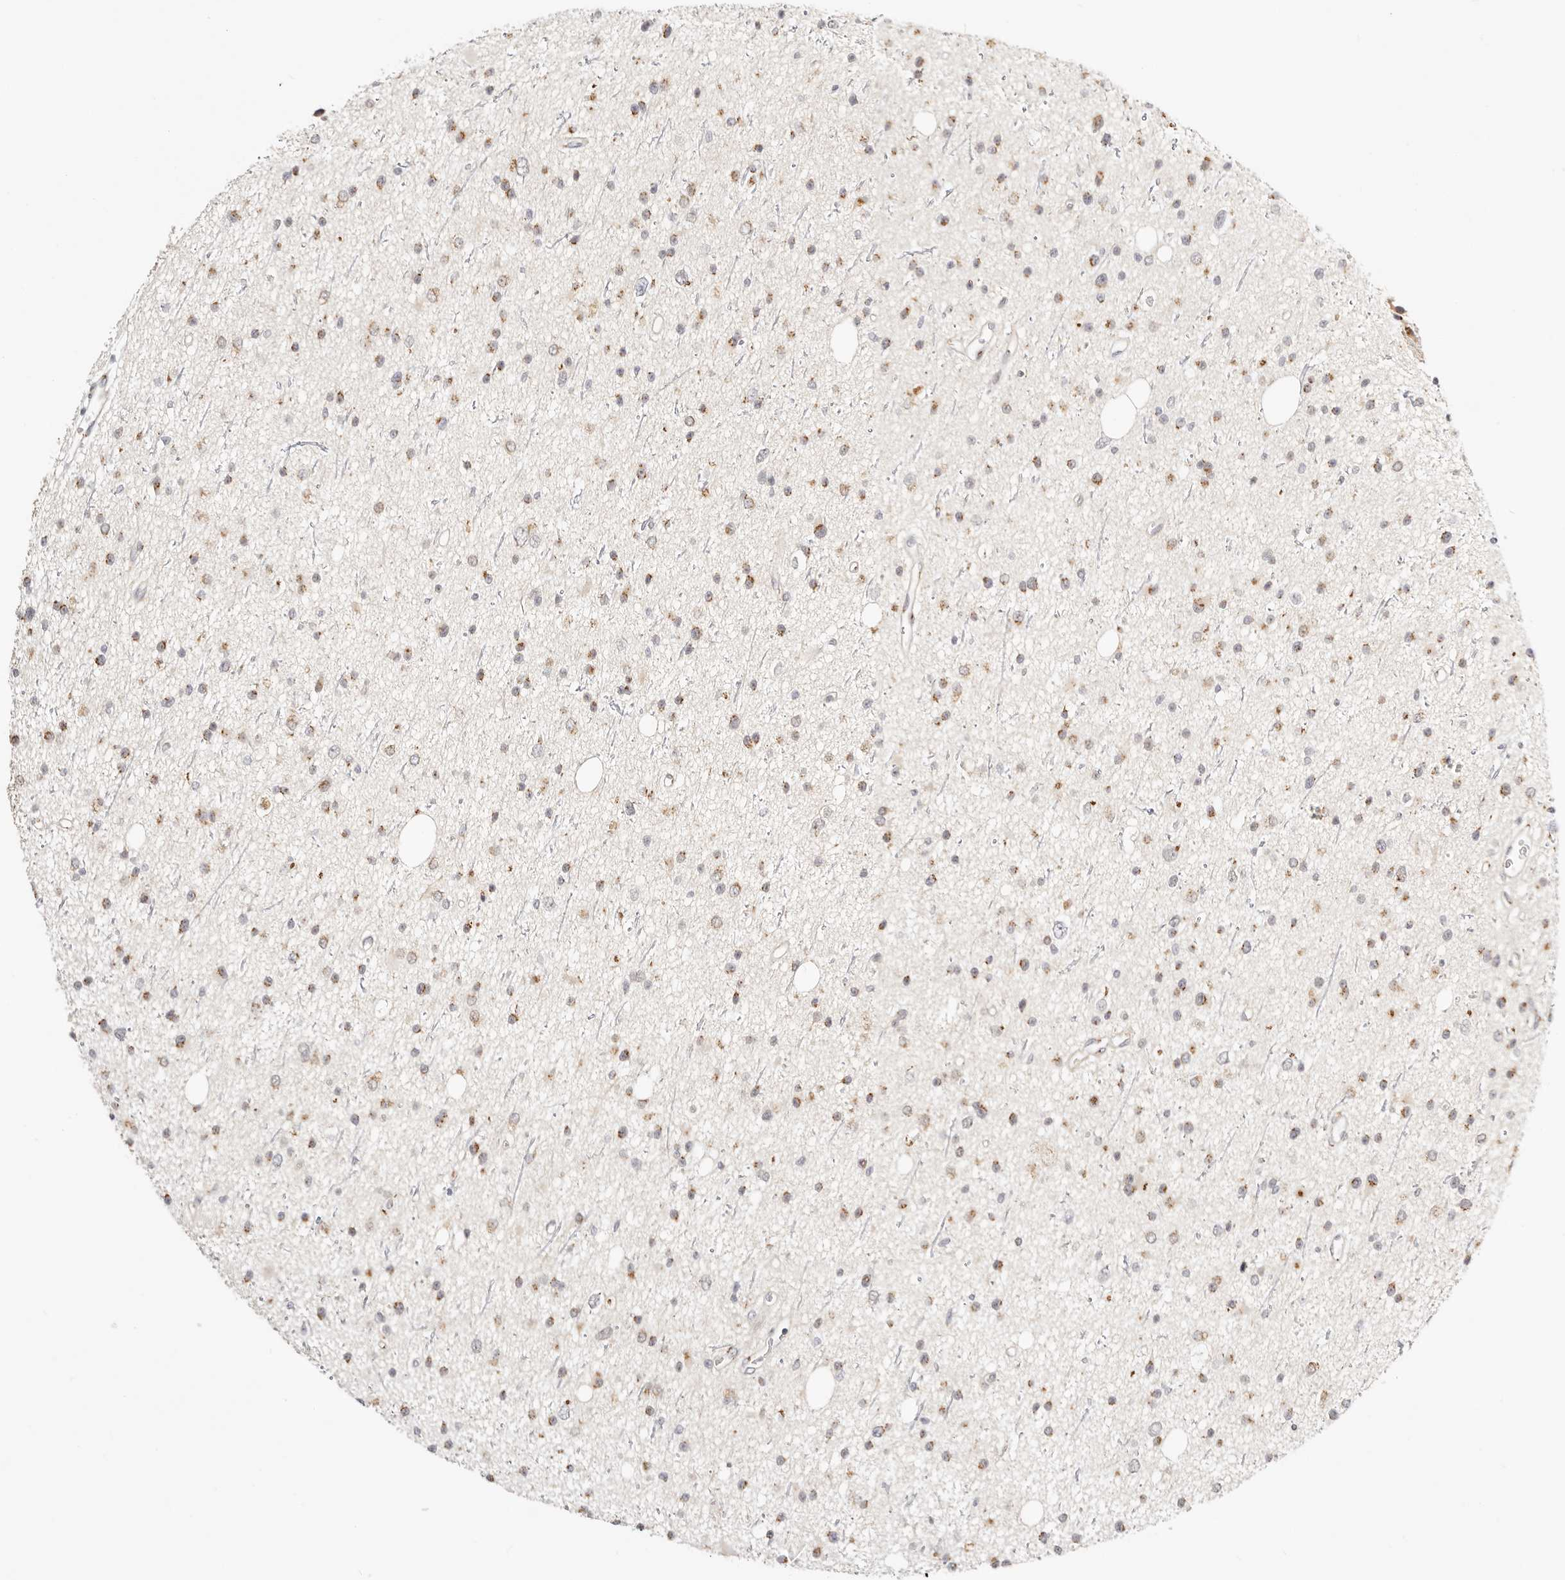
{"staining": {"intensity": "moderate", "quantity": ">75%", "location": "cytoplasmic/membranous"}, "tissue": "glioma", "cell_type": "Tumor cells", "image_type": "cancer", "snomed": [{"axis": "morphology", "description": "Glioma, malignant, Low grade"}, {"axis": "topography", "description": "Cerebral cortex"}], "caption": "A high-resolution micrograph shows IHC staining of malignant low-grade glioma, which displays moderate cytoplasmic/membranous expression in about >75% of tumor cells.", "gene": "FAM20B", "patient": {"sex": "female", "age": 39}}